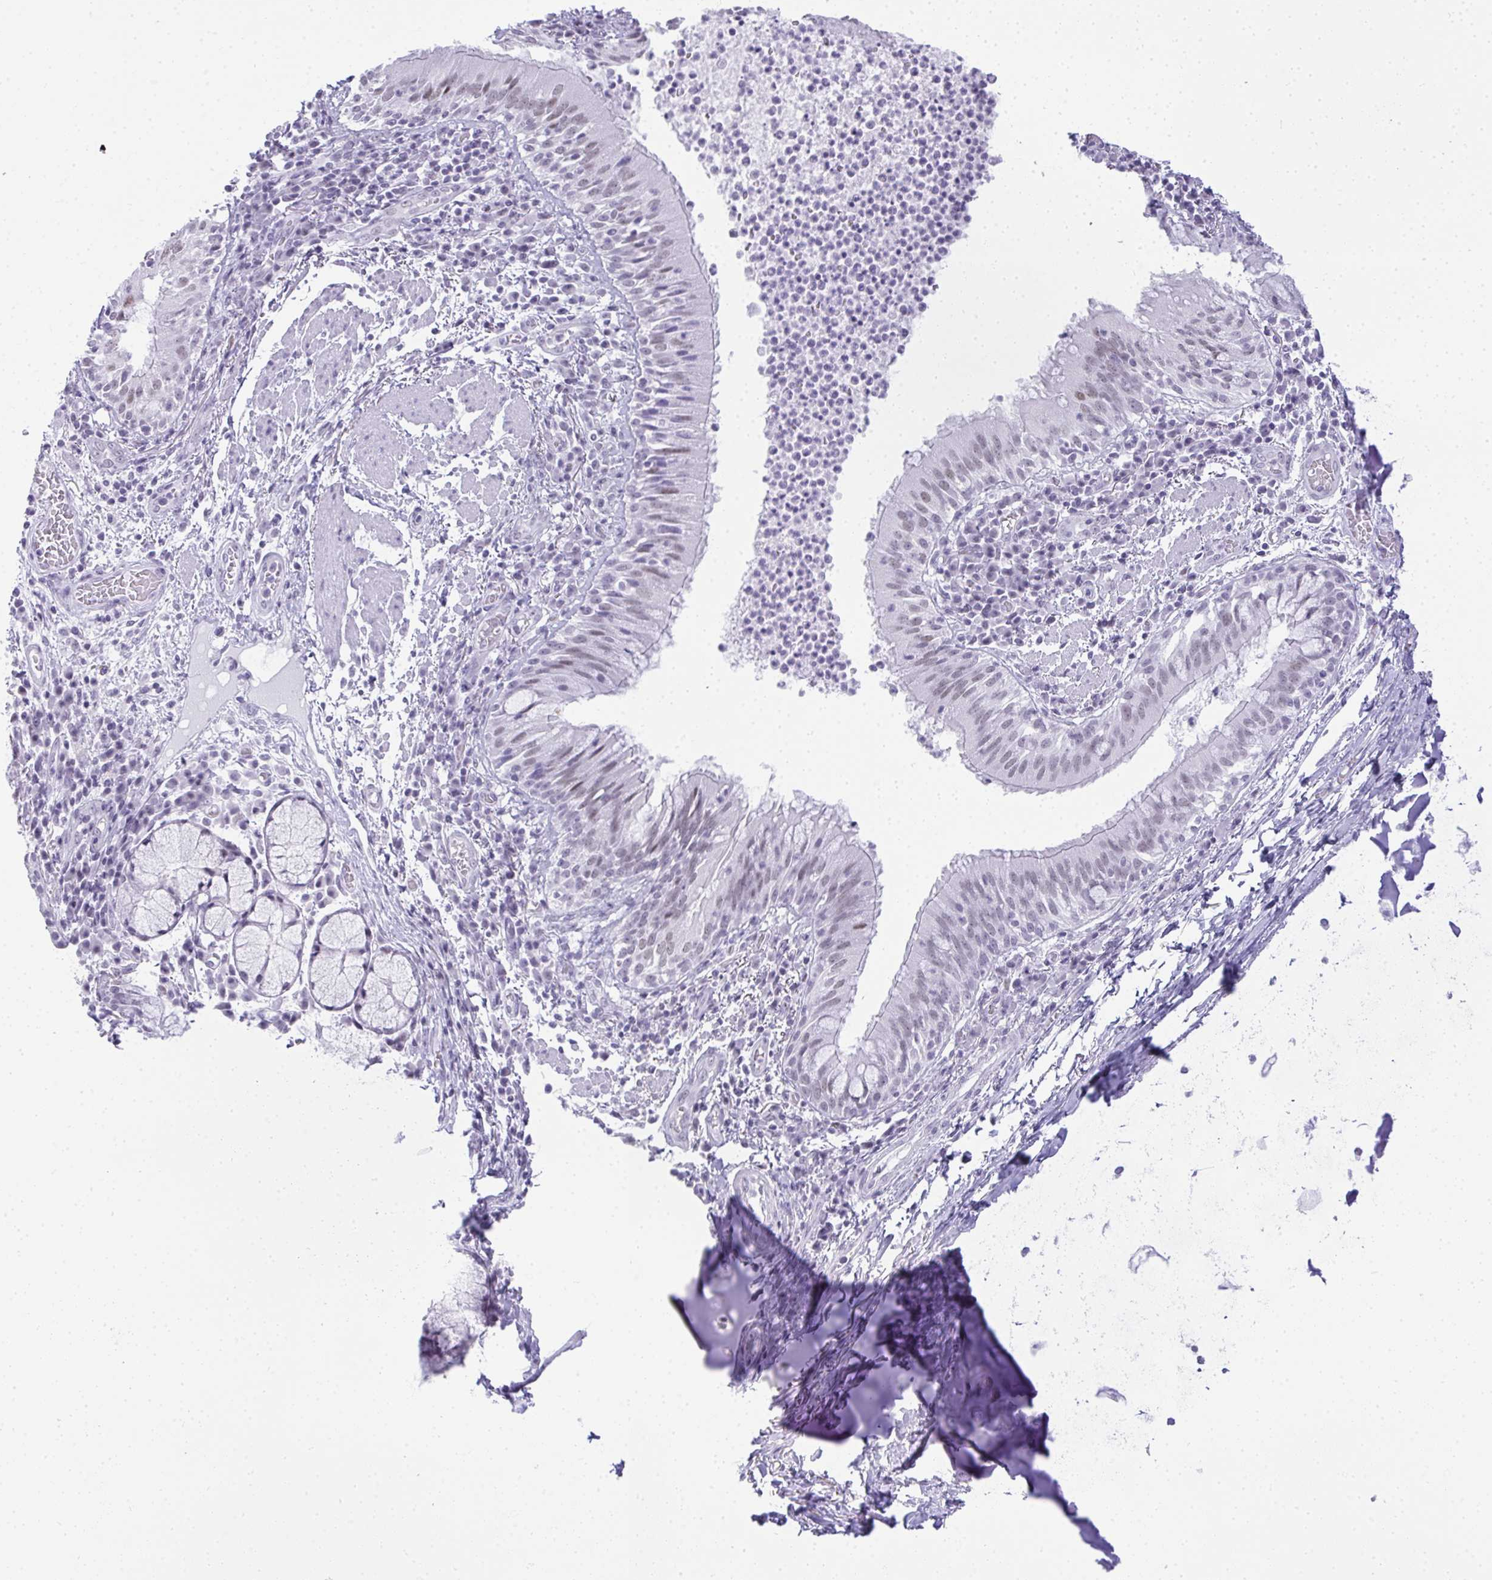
{"staining": {"intensity": "moderate", "quantity": "25%-75%", "location": "nuclear"}, "tissue": "bronchus", "cell_type": "Respiratory epithelial cells", "image_type": "normal", "snomed": [{"axis": "morphology", "description": "Normal tissue, NOS"}, {"axis": "topography", "description": "Lymph node"}, {"axis": "topography", "description": "Bronchus"}], "caption": "Respiratory epithelial cells exhibit moderate nuclear positivity in approximately 25%-75% of cells in unremarkable bronchus. Using DAB (brown) and hematoxylin (blue) stains, captured at high magnification using brightfield microscopy.", "gene": "PLA2G1B", "patient": {"sex": "male", "age": 56}}